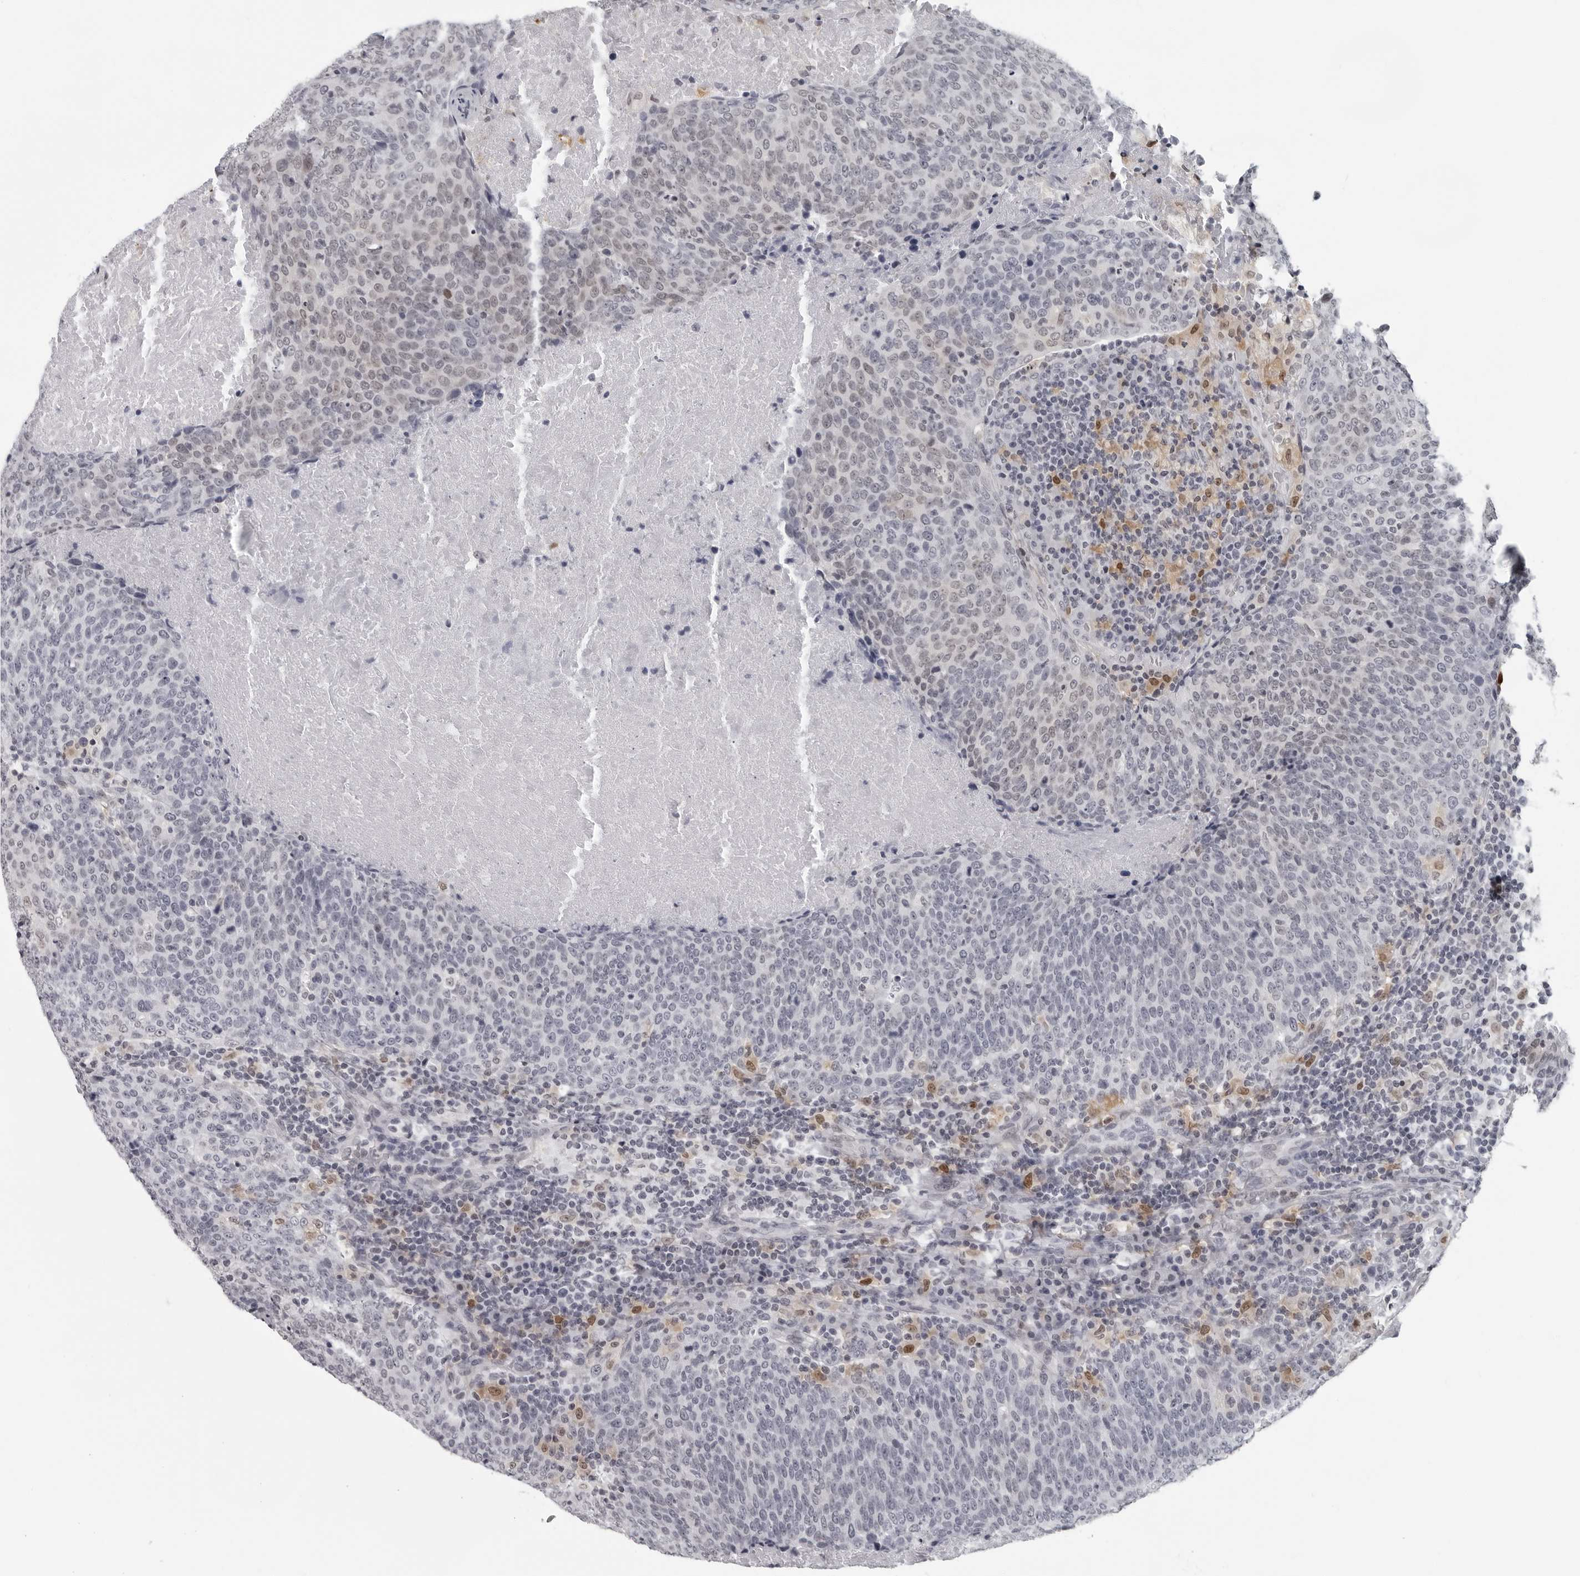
{"staining": {"intensity": "weak", "quantity": "<25%", "location": "nuclear"}, "tissue": "head and neck cancer", "cell_type": "Tumor cells", "image_type": "cancer", "snomed": [{"axis": "morphology", "description": "Squamous cell carcinoma, NOS"}, {"axis": "morphology", "description": "Squamous cell carcinoma, metastatic, NOS"}, {"axis": "topography", "description": "Lymph node"}, {"axis": "topography", "description": "Head-Neck"}], "caption": "There is no significant expression in tumor cells of head and neck metastatic squamous cell carcinoma.", "gene": "LZIC", "patient": {"sex": "male", "age": 62}}